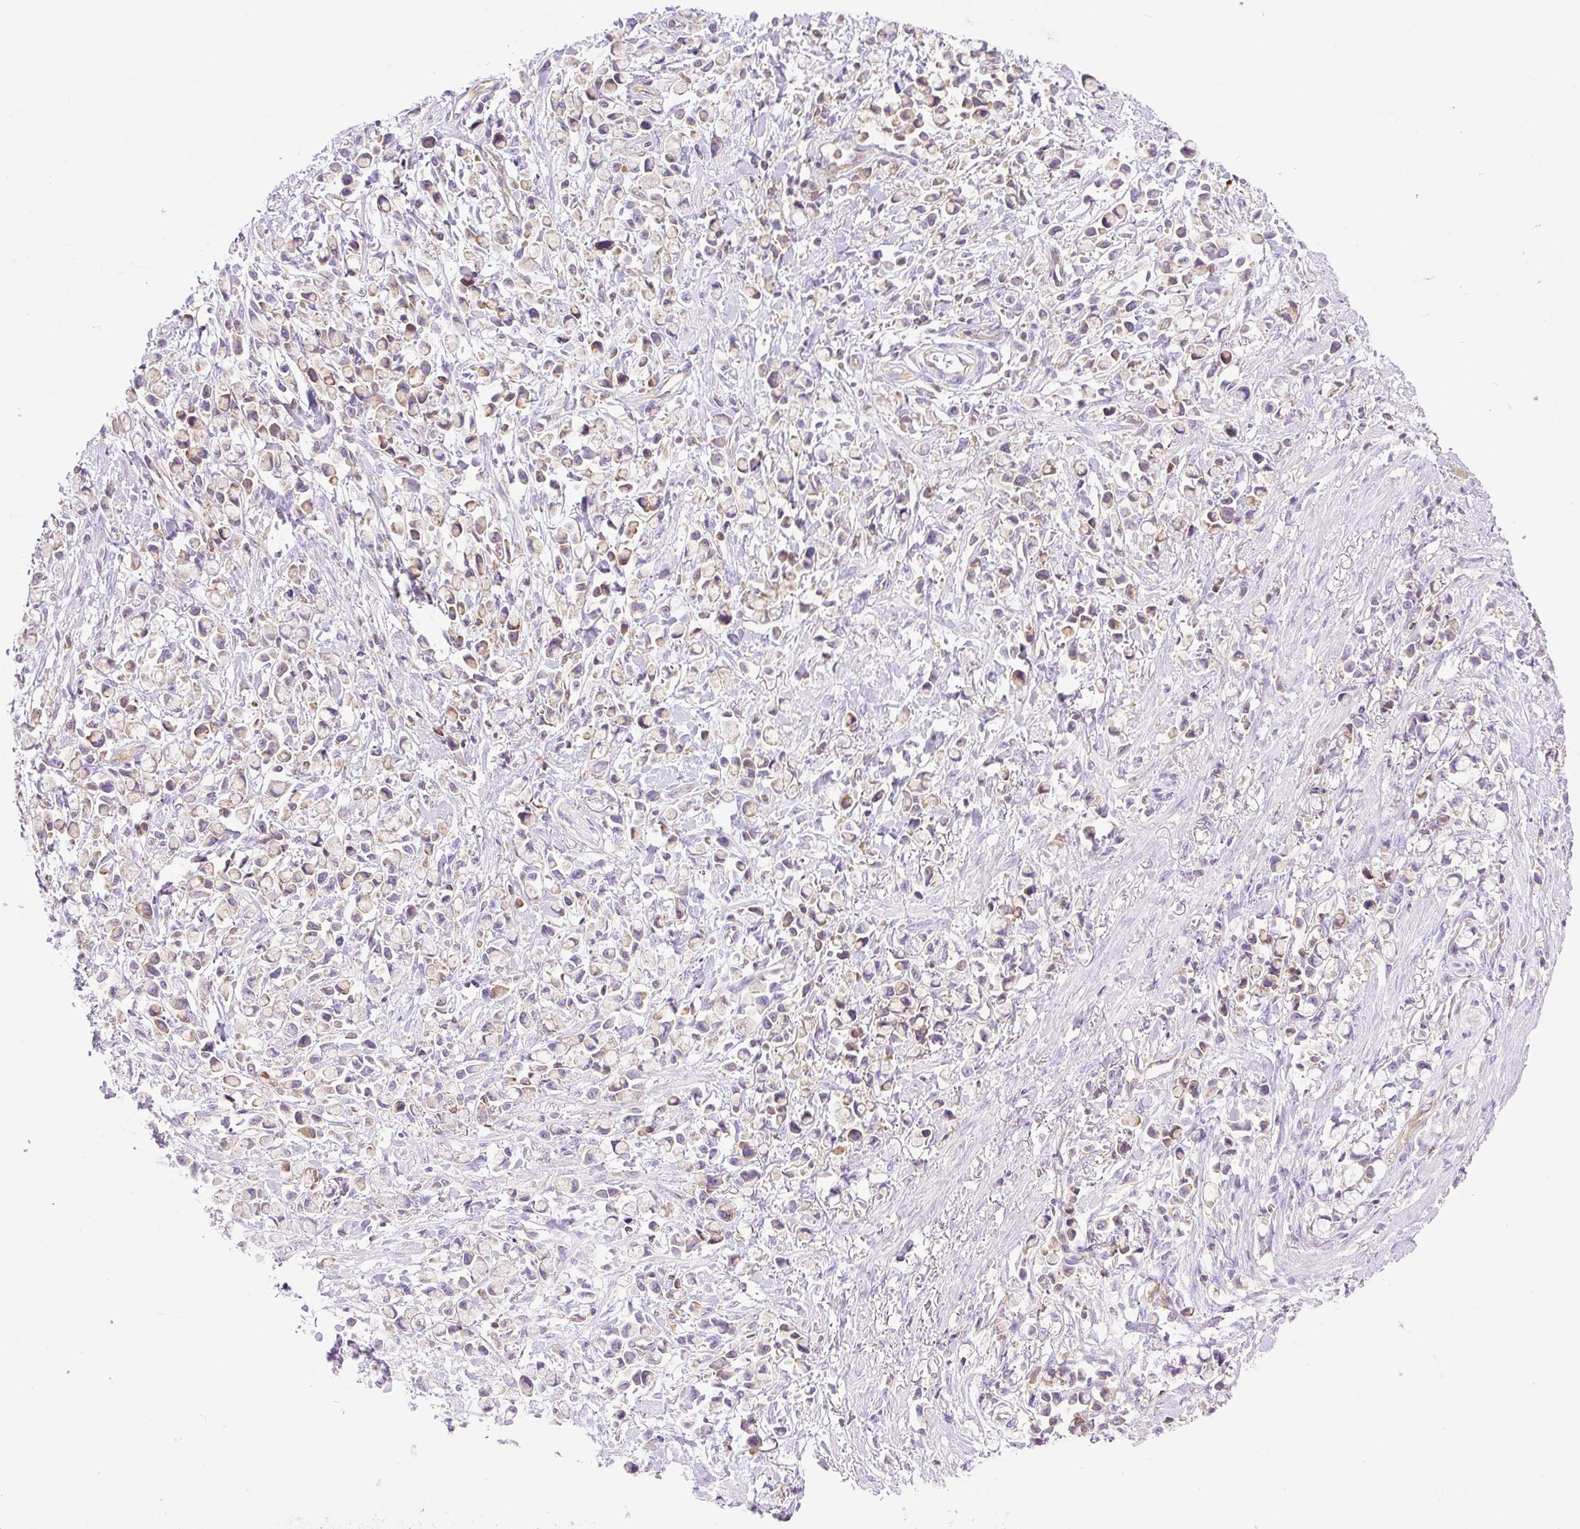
{"staining": {"intensity": "negative", "quantity": "none", "location": "none"}, "tissue": "stomach cancer", "cell_type": "Tumor cells", "image_type": "cancer", "snomed": [{"axis": "morphology", "description": "Adenocarcinoma, NOS"}, {"axis": "topography", "description": "Stomach"}], "caption": "The photomicrograph demonstrates no staining of tumor cells in stomach cancer.", "gene": "DNM2", "patient": {"sex": "female", "age": 81}}